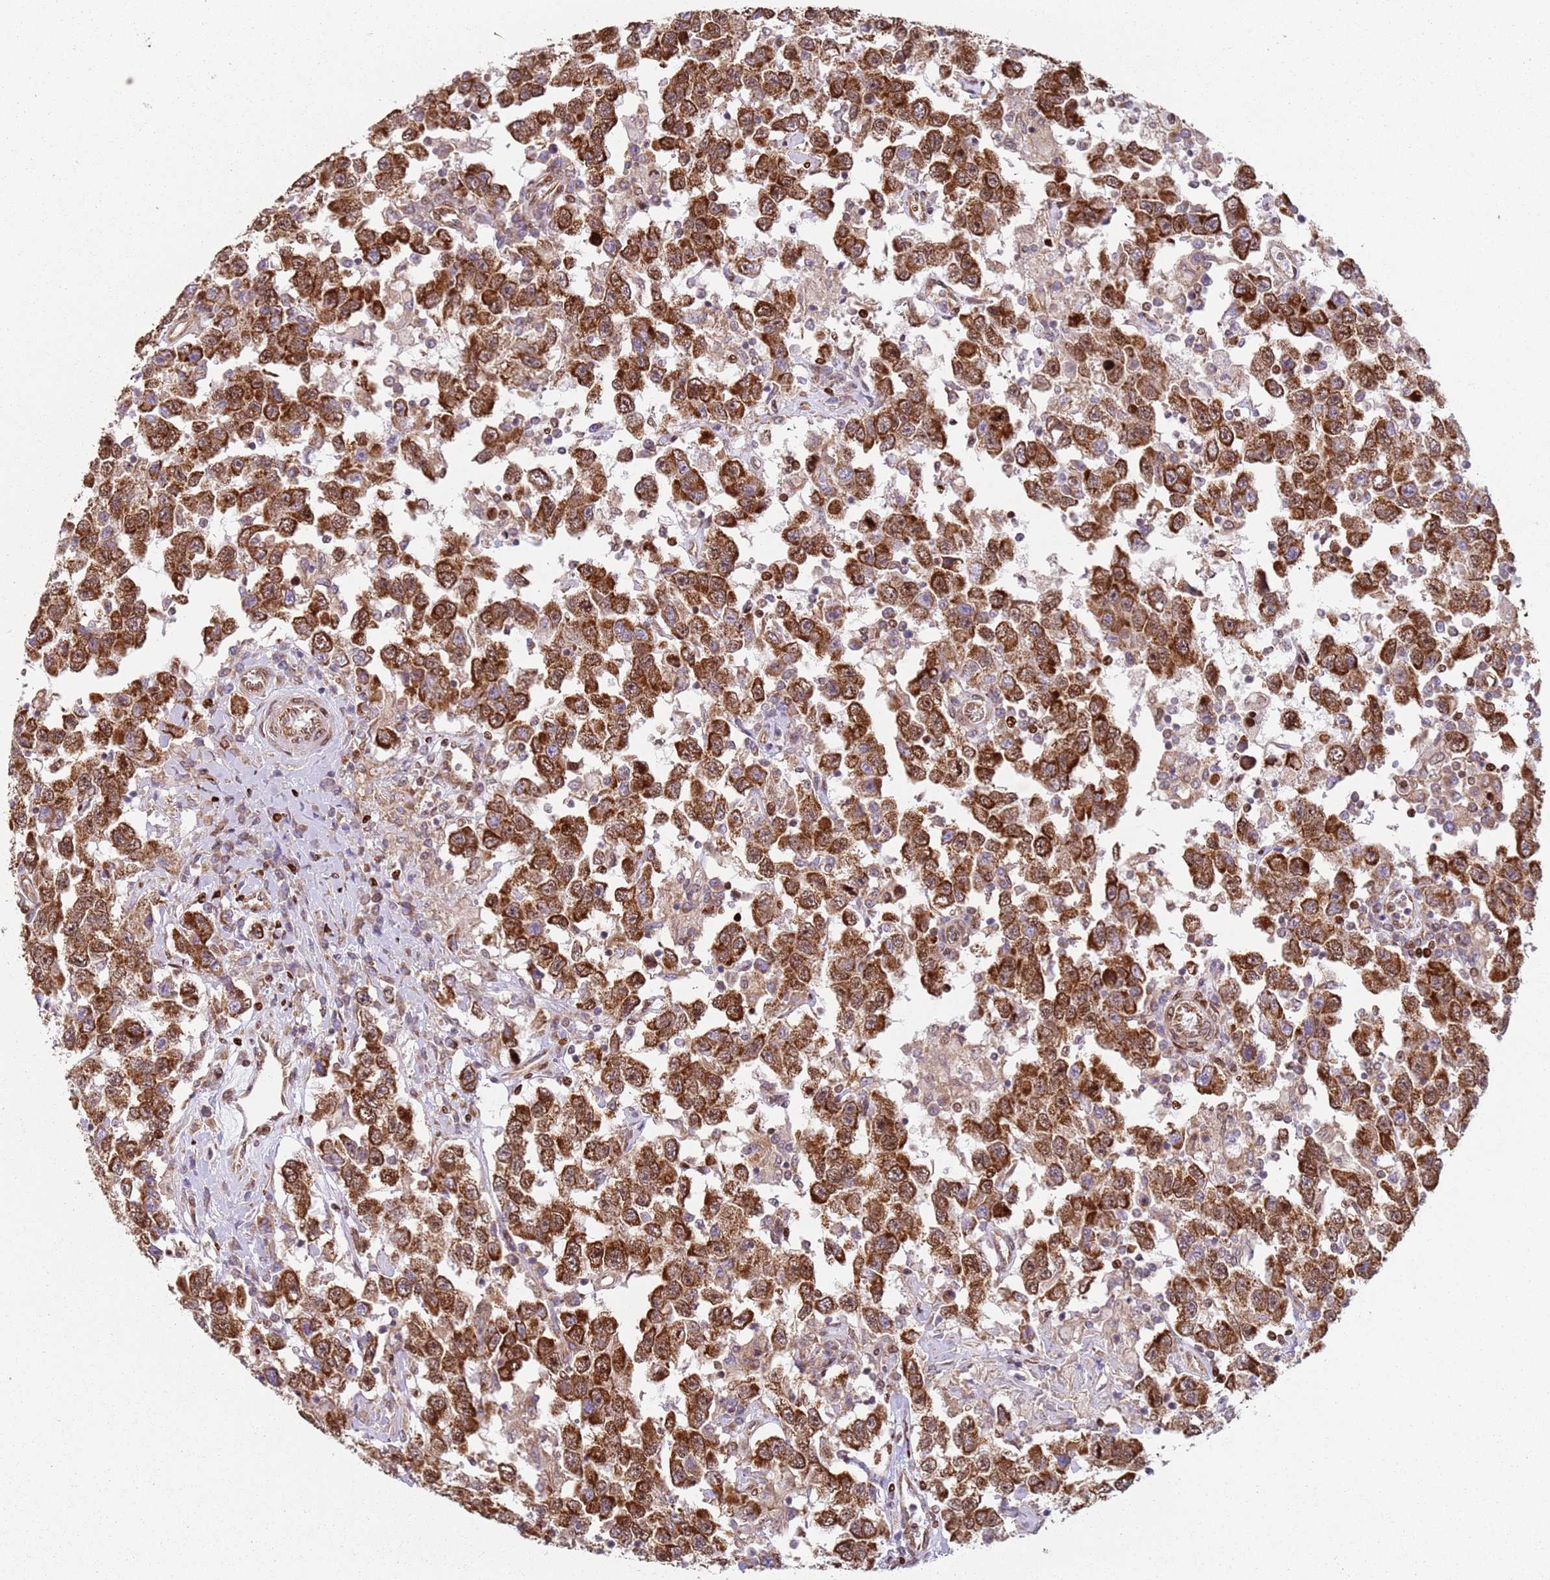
{"staining": {"intensity": "strong", "quantity": ">75%", "location": "cytoplasmic/membranous,nuclear"}, "tissue": "testis cancer", "cell_type": "Tumor cells", "image_type": "cancer", "snomed": [{"axis": "morphology", "description": "Seminoma, NOS"}, {"axis": "topography", "description": "Testis"}], "caption": "An immunohistochemistry (IHC) photomicrograph of neoplastic tissue is shown. Protein staining in brown shows strong cytoplasmic/membranous and nuclear positivity in testis cancer (seminoma) within tumor cells.", "gene": "HNRNPLL", "patient": {"sex": "male", "age": 41}}